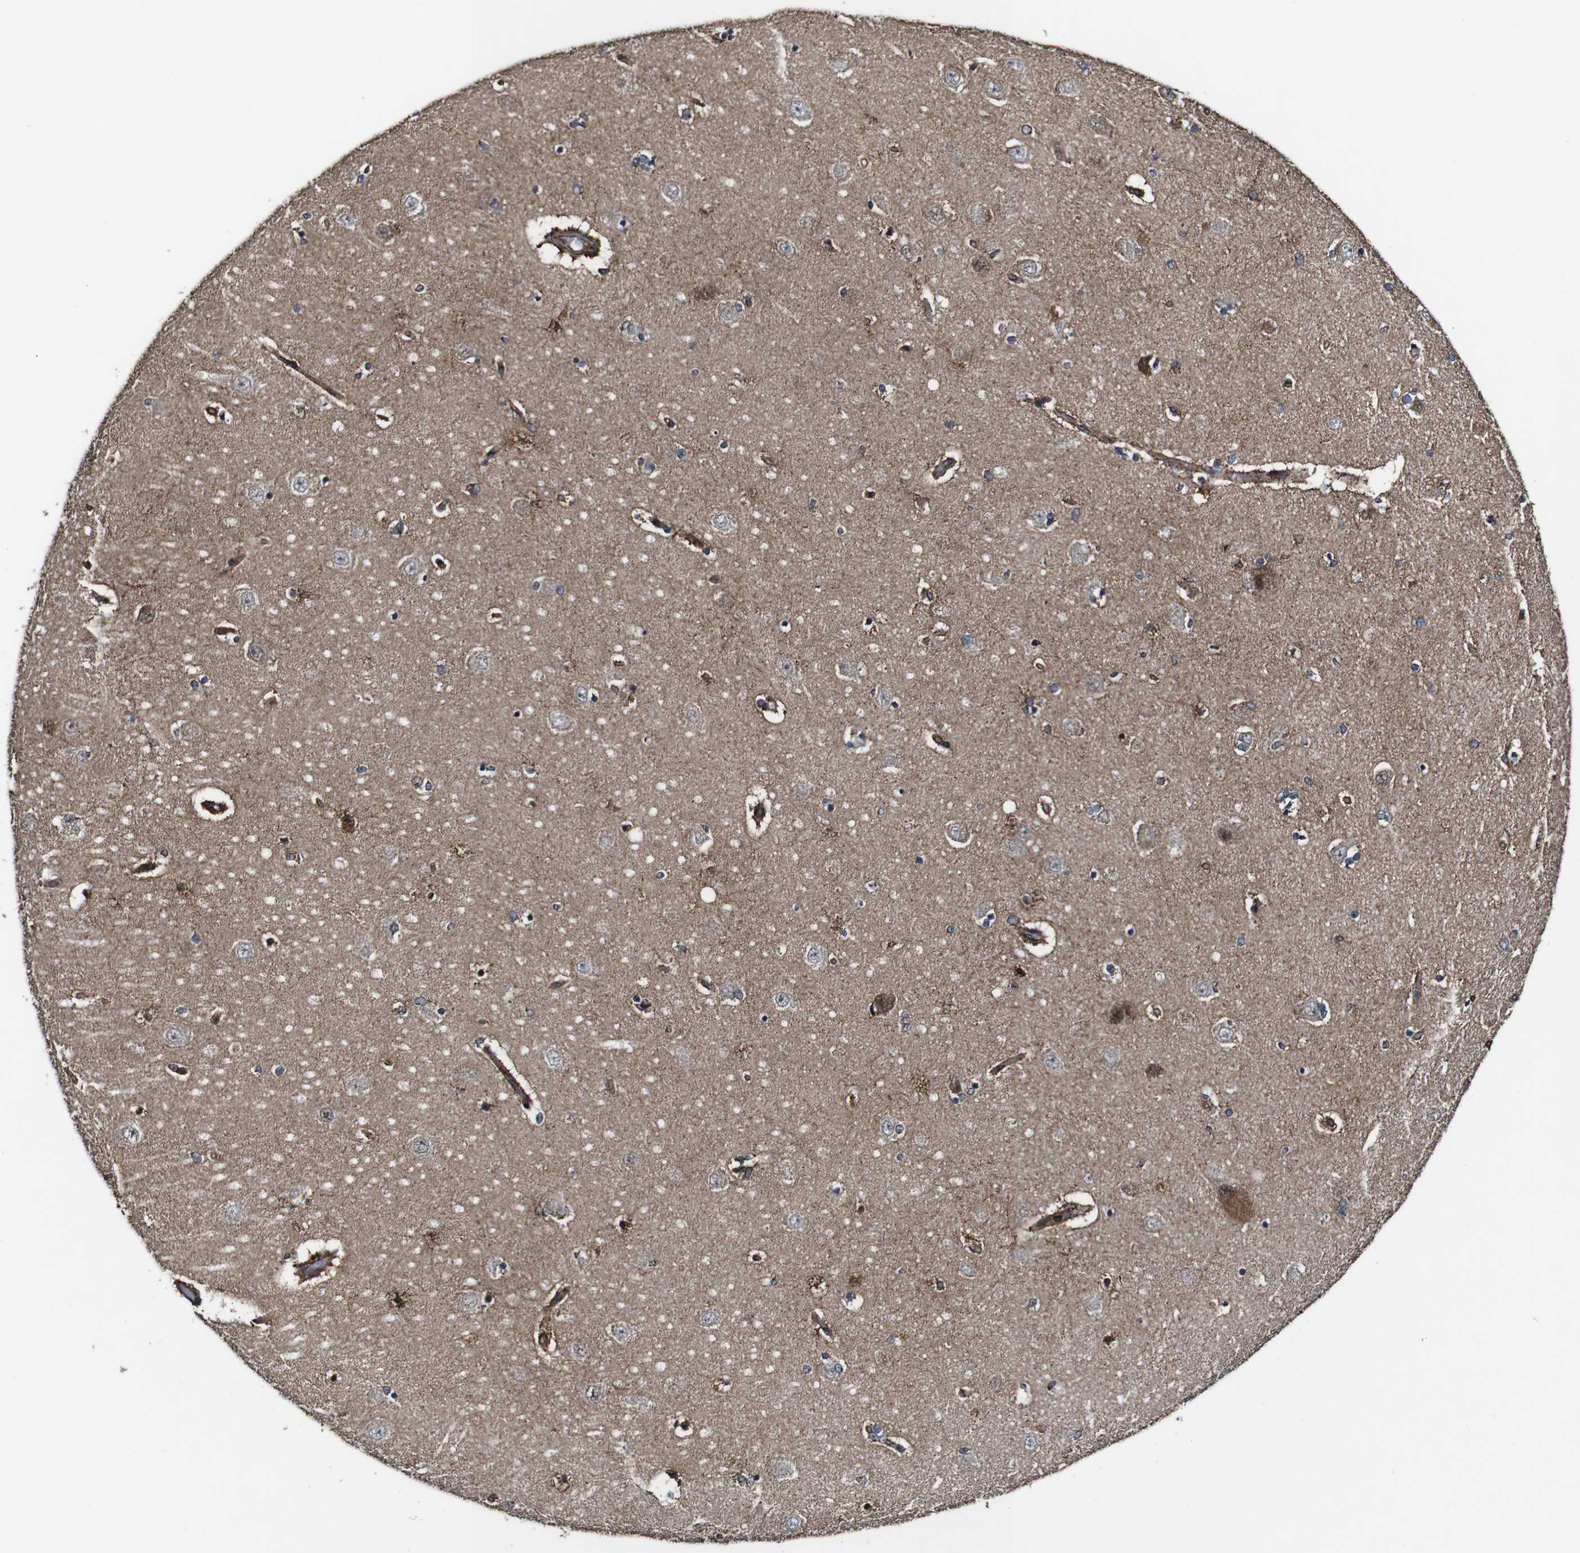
{"staining": {"intensity": "strong", "quantity": "<25%", "location": "cytoplasmic/membranous"}, "tissue": "hippocampus", "cell_type": "Glial cells", "image_type": "normal", "snomed": [{"axis": "morphology", "description": "Normal tissue, NOS"}, {"axis": "topography", "description": "Hippocampus"}], "caption": "Immunohistochemistry (IHC) of unremarkable human hippocampus displays medium levels of strong cytoplasmic/membranous expression in about <25% of glial cells. (DAB = brown stain, brightfield microscopy at high magnification).", "gene": "BTN3A3", "patient": {"sex": "female", "age": 54}}